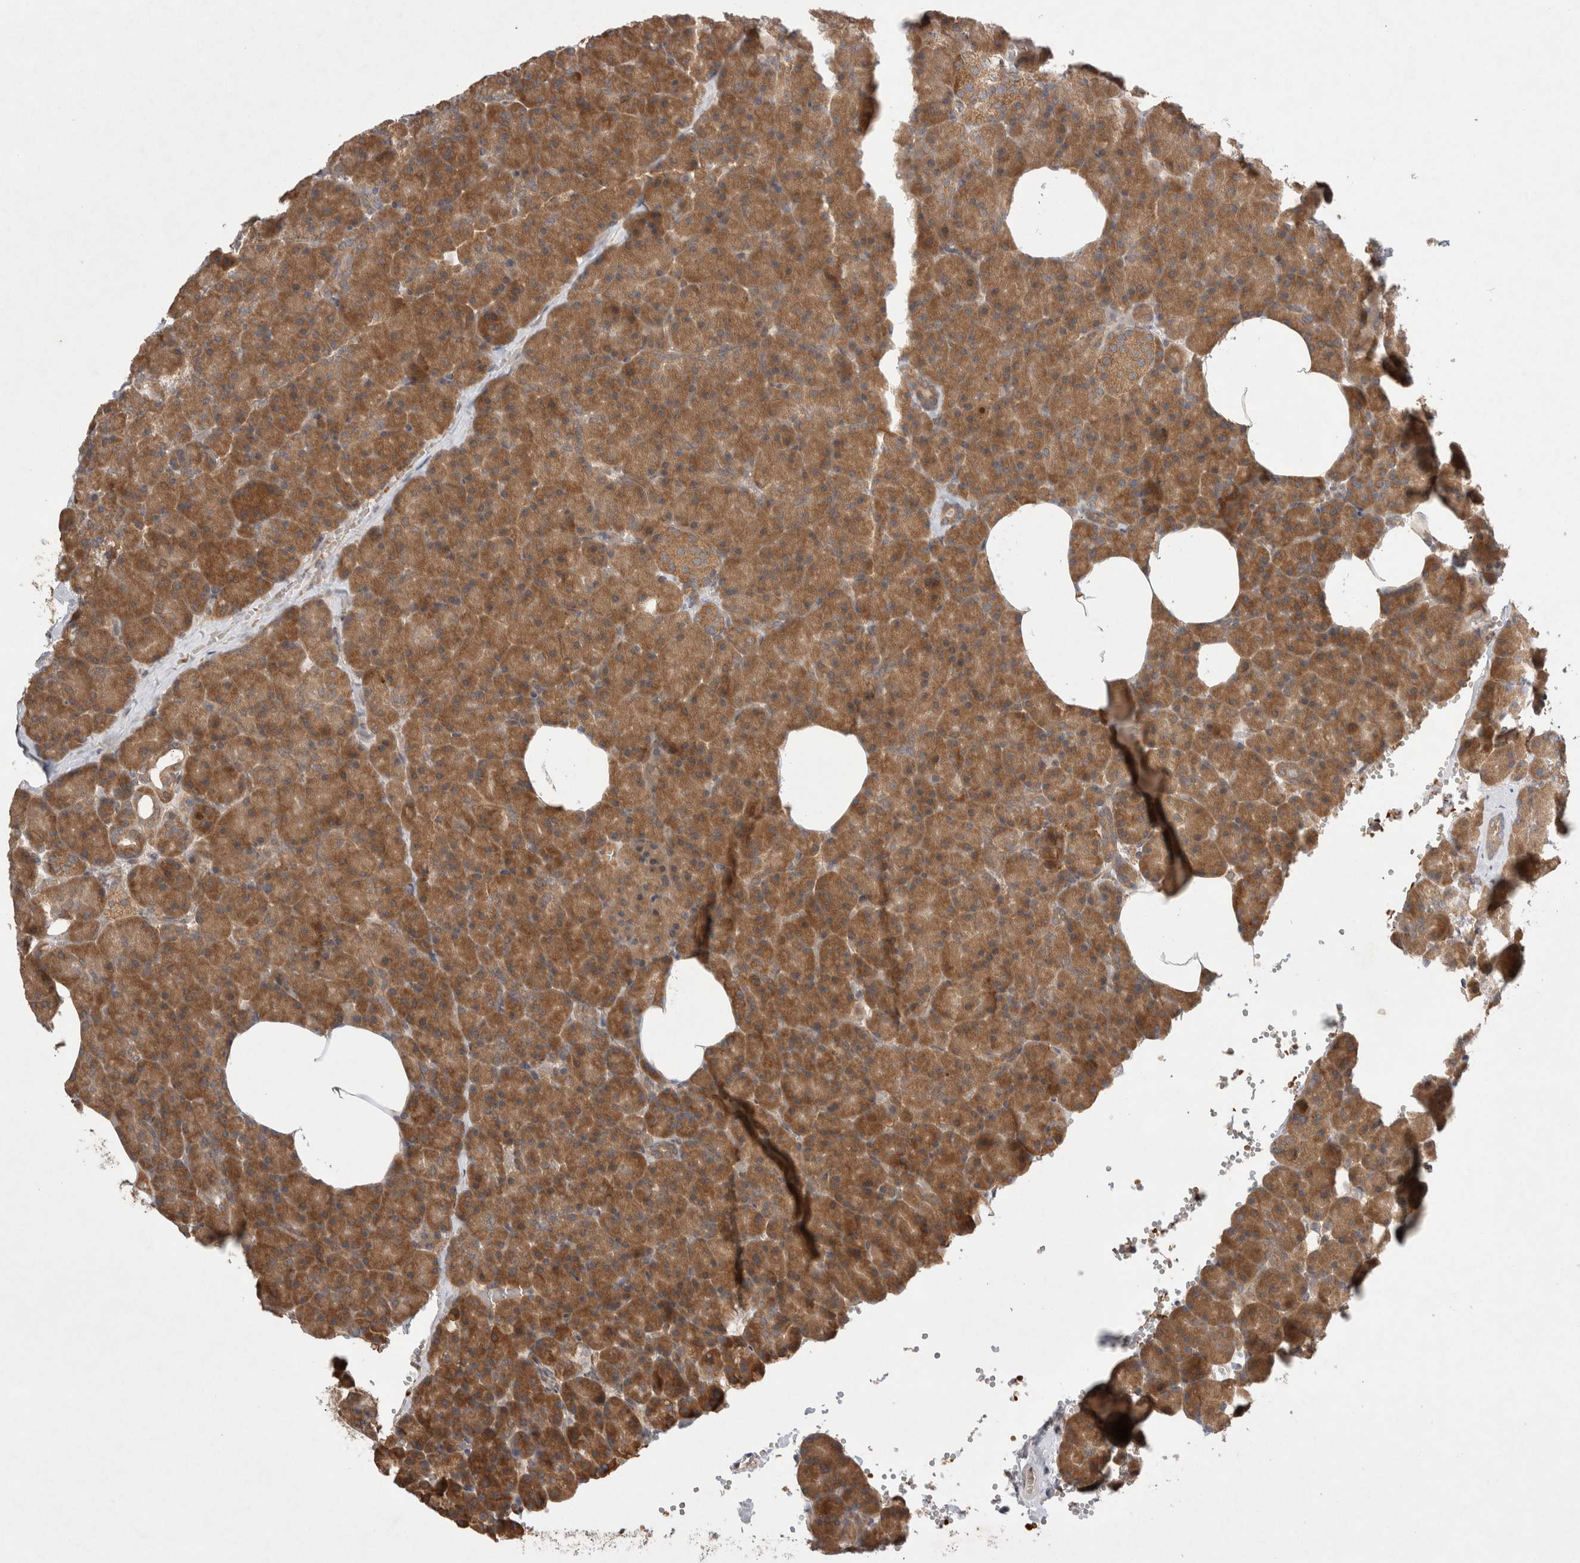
{"staining": {"intensity": "moderate", "quantity": ">75%", "location": "cytoplasmic/membranous"}, "tissue": "pancreas", "cell_type": "Exocrine glandular cells", "image_type": "normal", "snomed": [{"axis": "morphology", "description": "Normal tissue, NOS"}, {"axis": "morphology", "description": "Carcinoid, malignant, NOS"}, {"axis": "topography", "description": "Pancreas"}], "caption": "High-magnification brightfield microscopy of normal pancreas stained with DAB (3,3'-diaminobenzidine) (brown) and counterstained with hematoxylin (blue). exocrine glandular cells exhibit moderate cytoplasmic/membranous positivity is seen in about>75% of cells. (Stains: DAB in brown, nuclei in blue, Microscopy: brightfield microscopy at high magnification).", "gene": "EIF3E", "patient": {"sex": "female", "age": 35}}